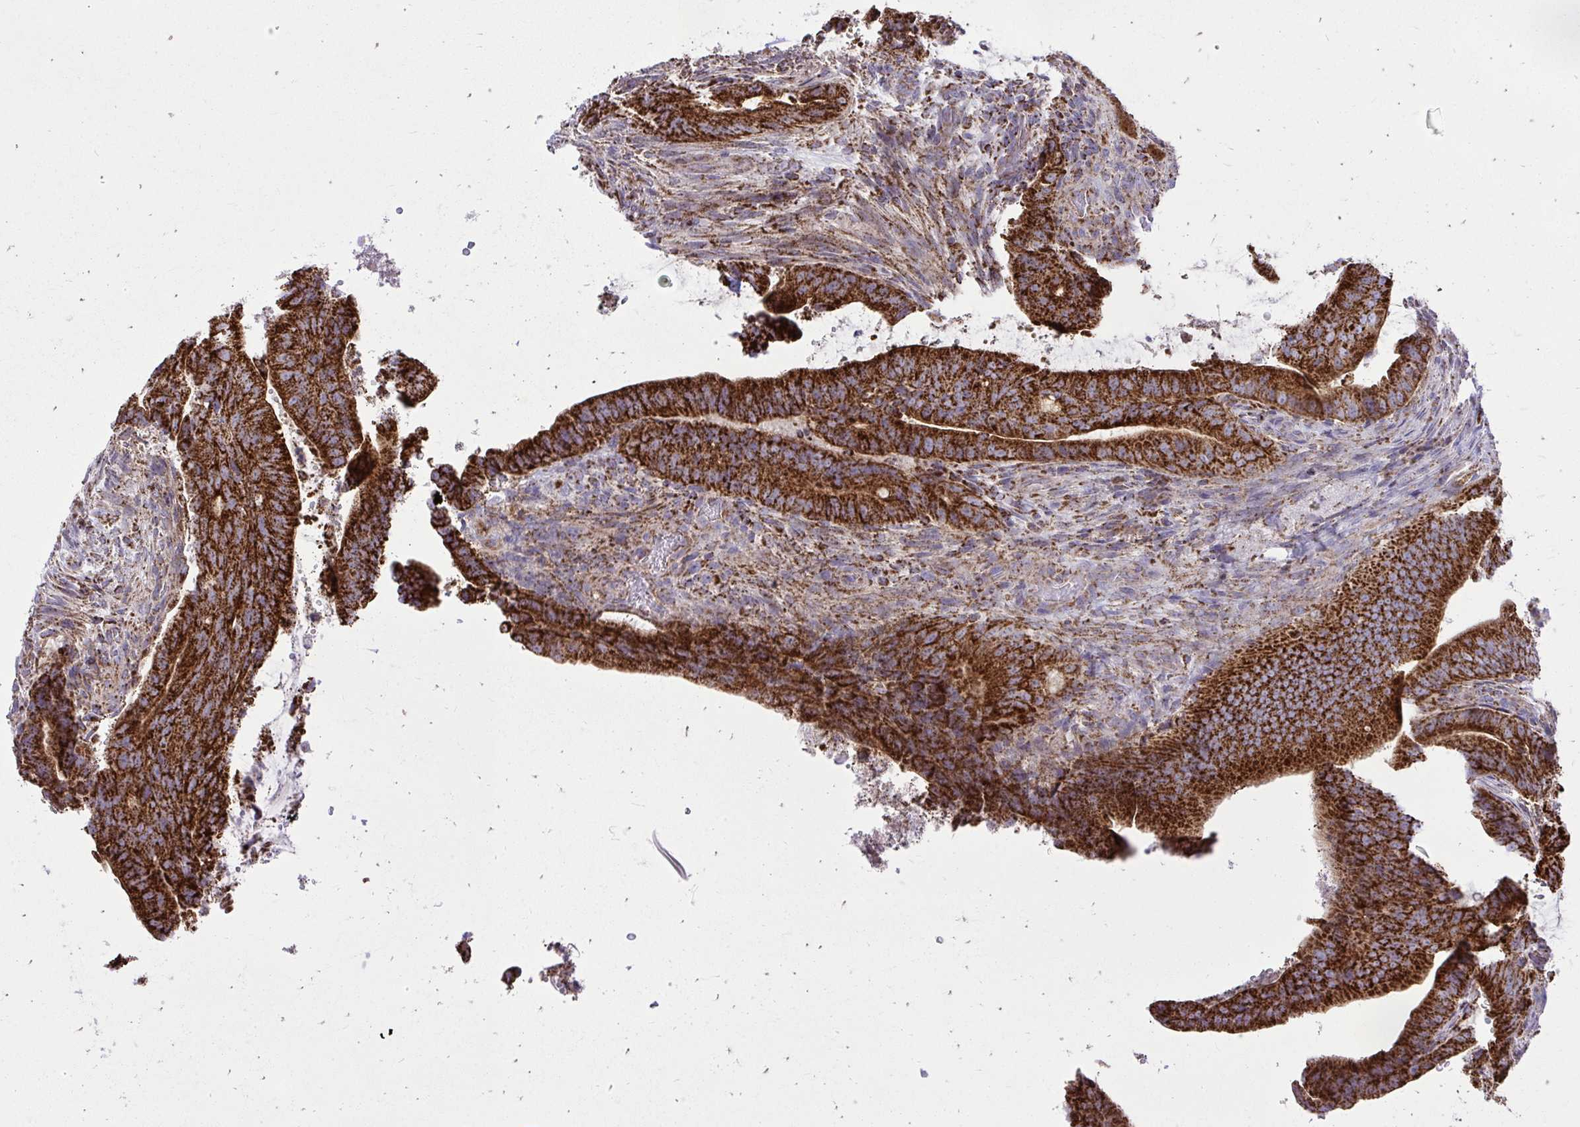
{"staining": {"intensity": "strong", "quantity": ">75%", "location": "cytoplasmic/membranous"}, "tissue": "colorectal cancer", "cell_type": "Tumor cells", "image_type": "cancer", "snomed": [{"axis": "morphology", "description": "Adenocarcinoma, NOS"}, {"axis": "topography", "description": "Colon"}], "caption": "There is high levels of strong cytoplasmic/membranous positivity in tumor cells of colorectal adenocarcinoma, as demonstrated by immunohistochemical staining (brown color).", "gene": "SPTBN2", "patient": {"sex": "female", "age": 43}}